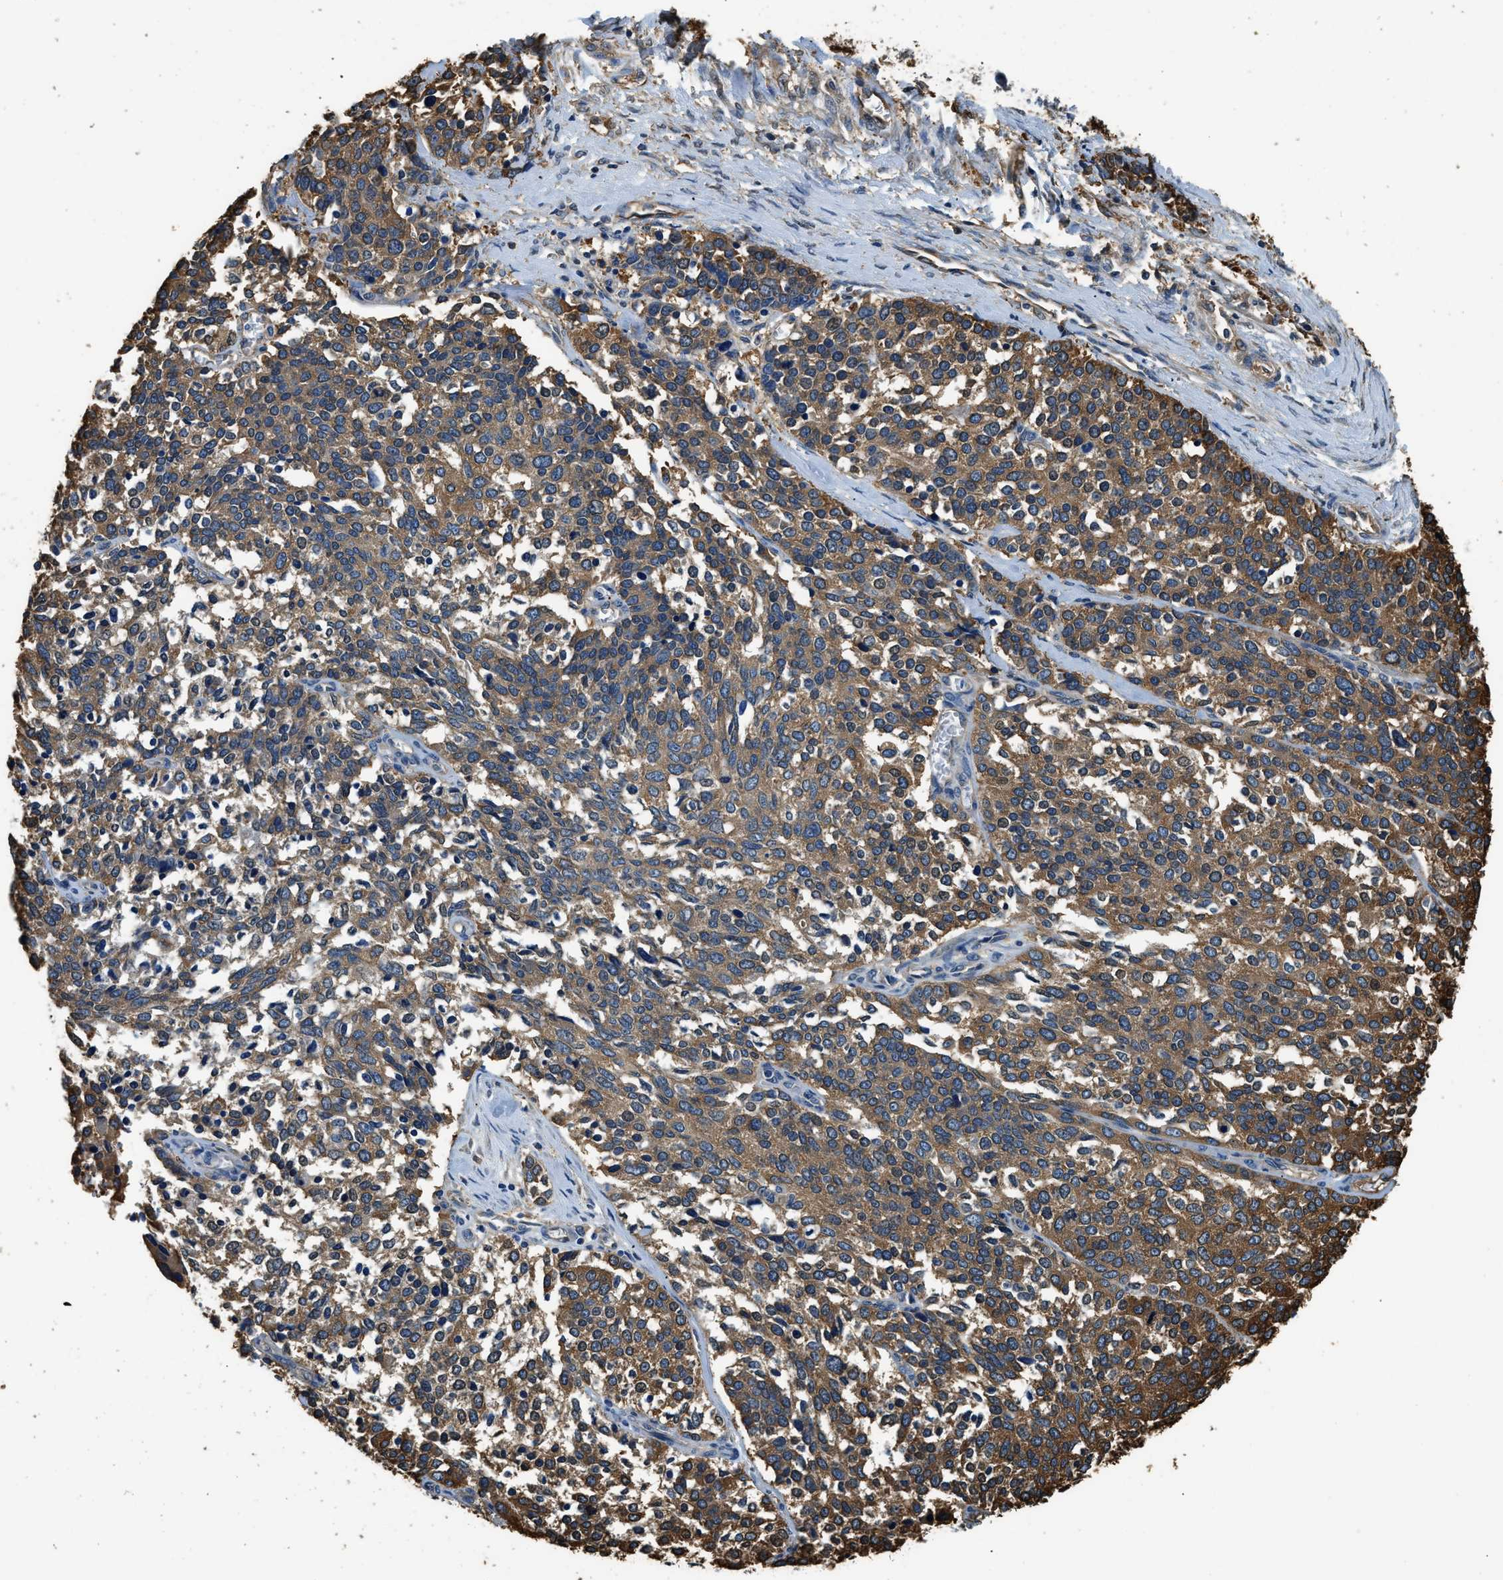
{"staining": {"intensity": "moderate", "quantity": ">75%", "location": "cytoplasmic/membranous"}, "tissue": "ovarian cancer", "cell_type": "Tumor cells", "image_type": "cancer", "snomed": [{"axis": "morphology", "description": "Cystadenocarcinoma, serous, NOS"}, {"axis": "topography", "description": "Ovary"}], "caption": "A photomicrograph showing moderate cytoplasmic/membranous positivity in about >75% of tumor cells in ovarian cancer, as visualized by brown immunohistochemical staining.", "gene": "PPP2R1B", "patient": {"sex": "female", "age": 44}}